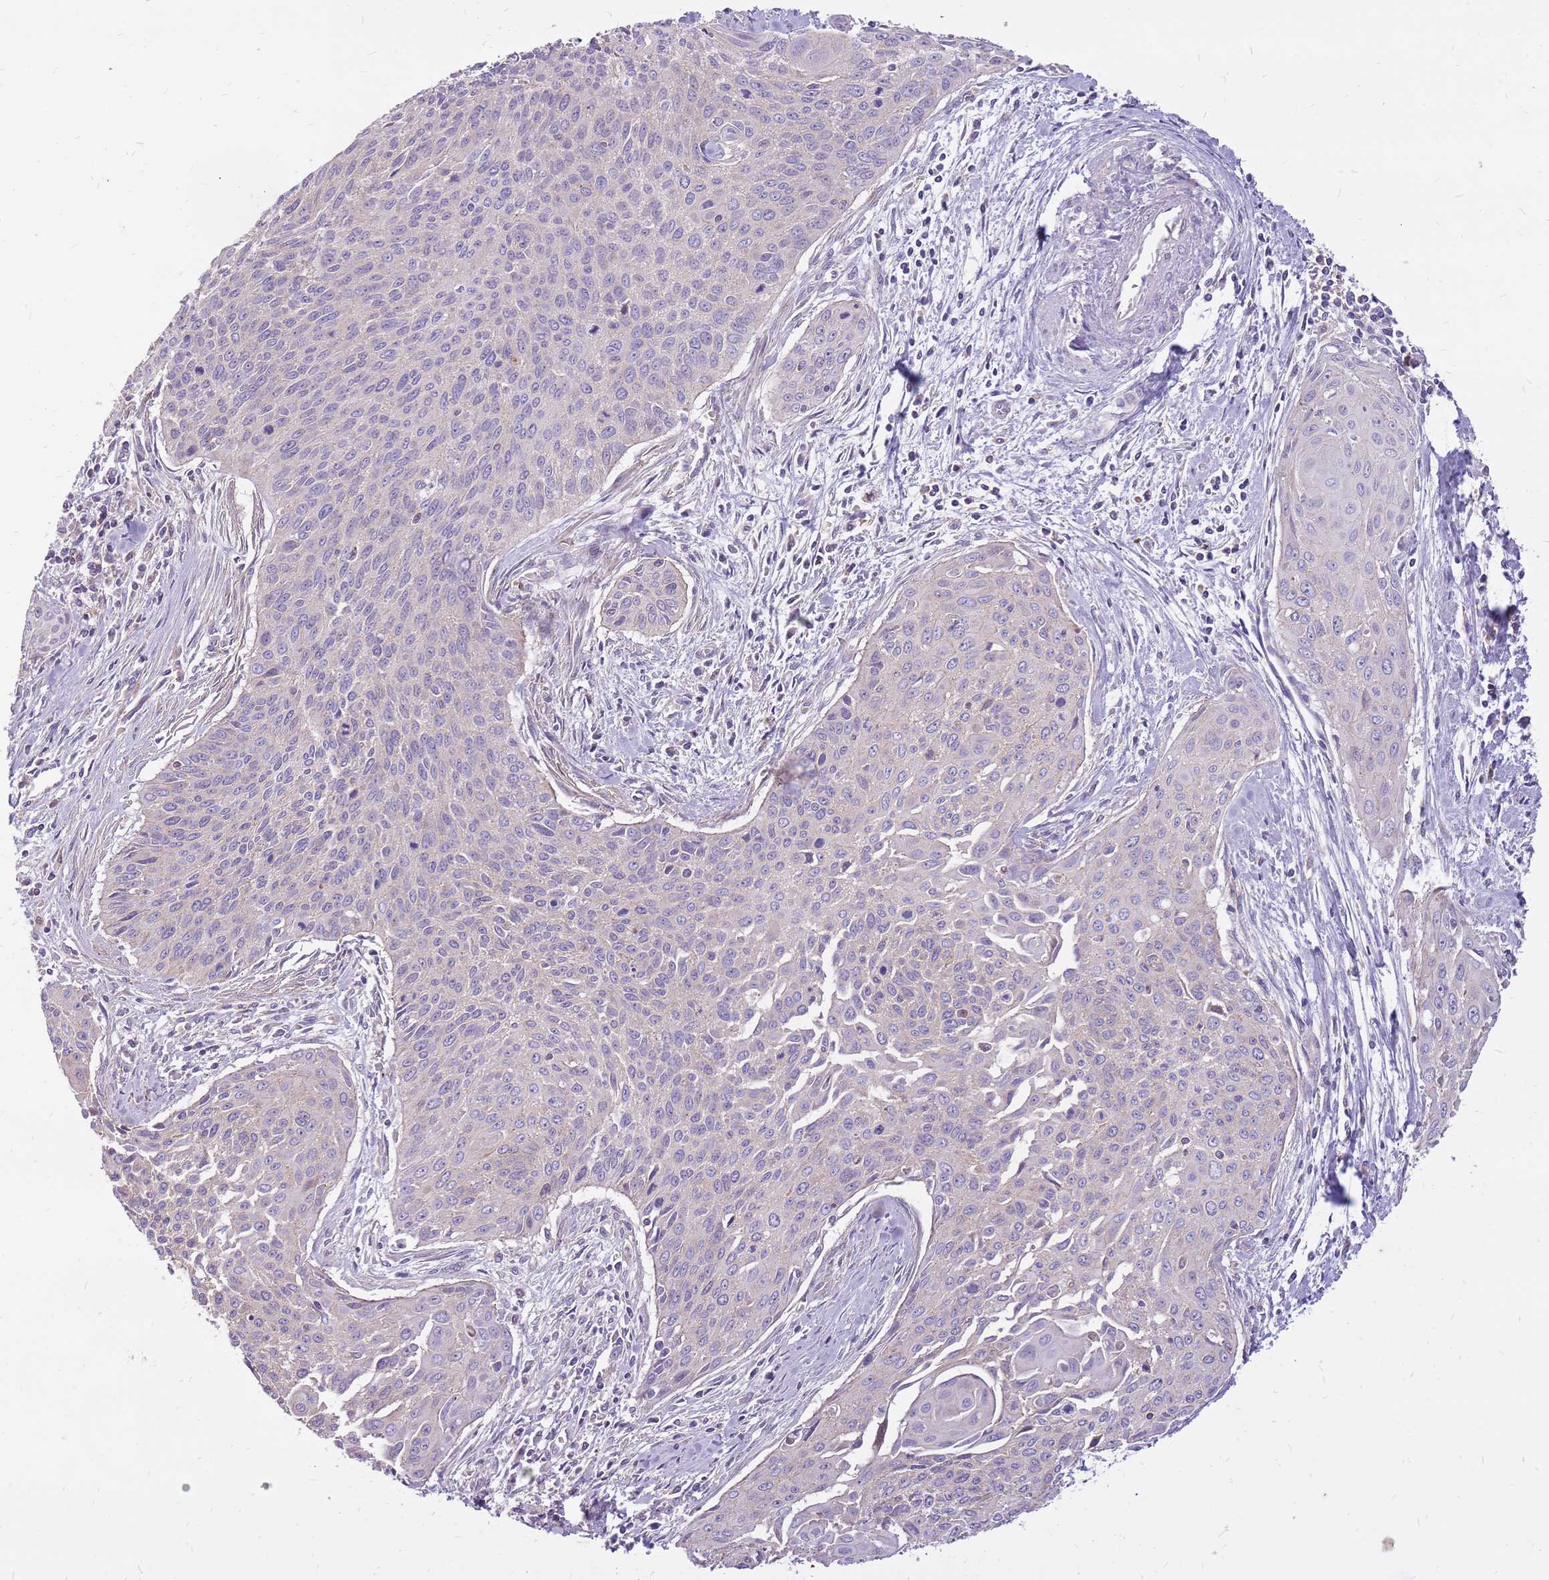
{"staining": {"intensity": "negative", "quantity": "none", "location": "none"}, "tissue": "cervical cancer", "cell_type": "Tumor cells", "image_type": "cancer", "snomed": [{"axis": "morphology", "description": "Squamous cell carcinoma, NOS"}, {"axis": "topography", "description": "Cervix"}], "caption": "The immunohistochemistry micrograph has no significant staining in tumor cells of cervical cancer tissue.", "gene": "WDR90", "patient": {"sex": "female", "age": 55}}